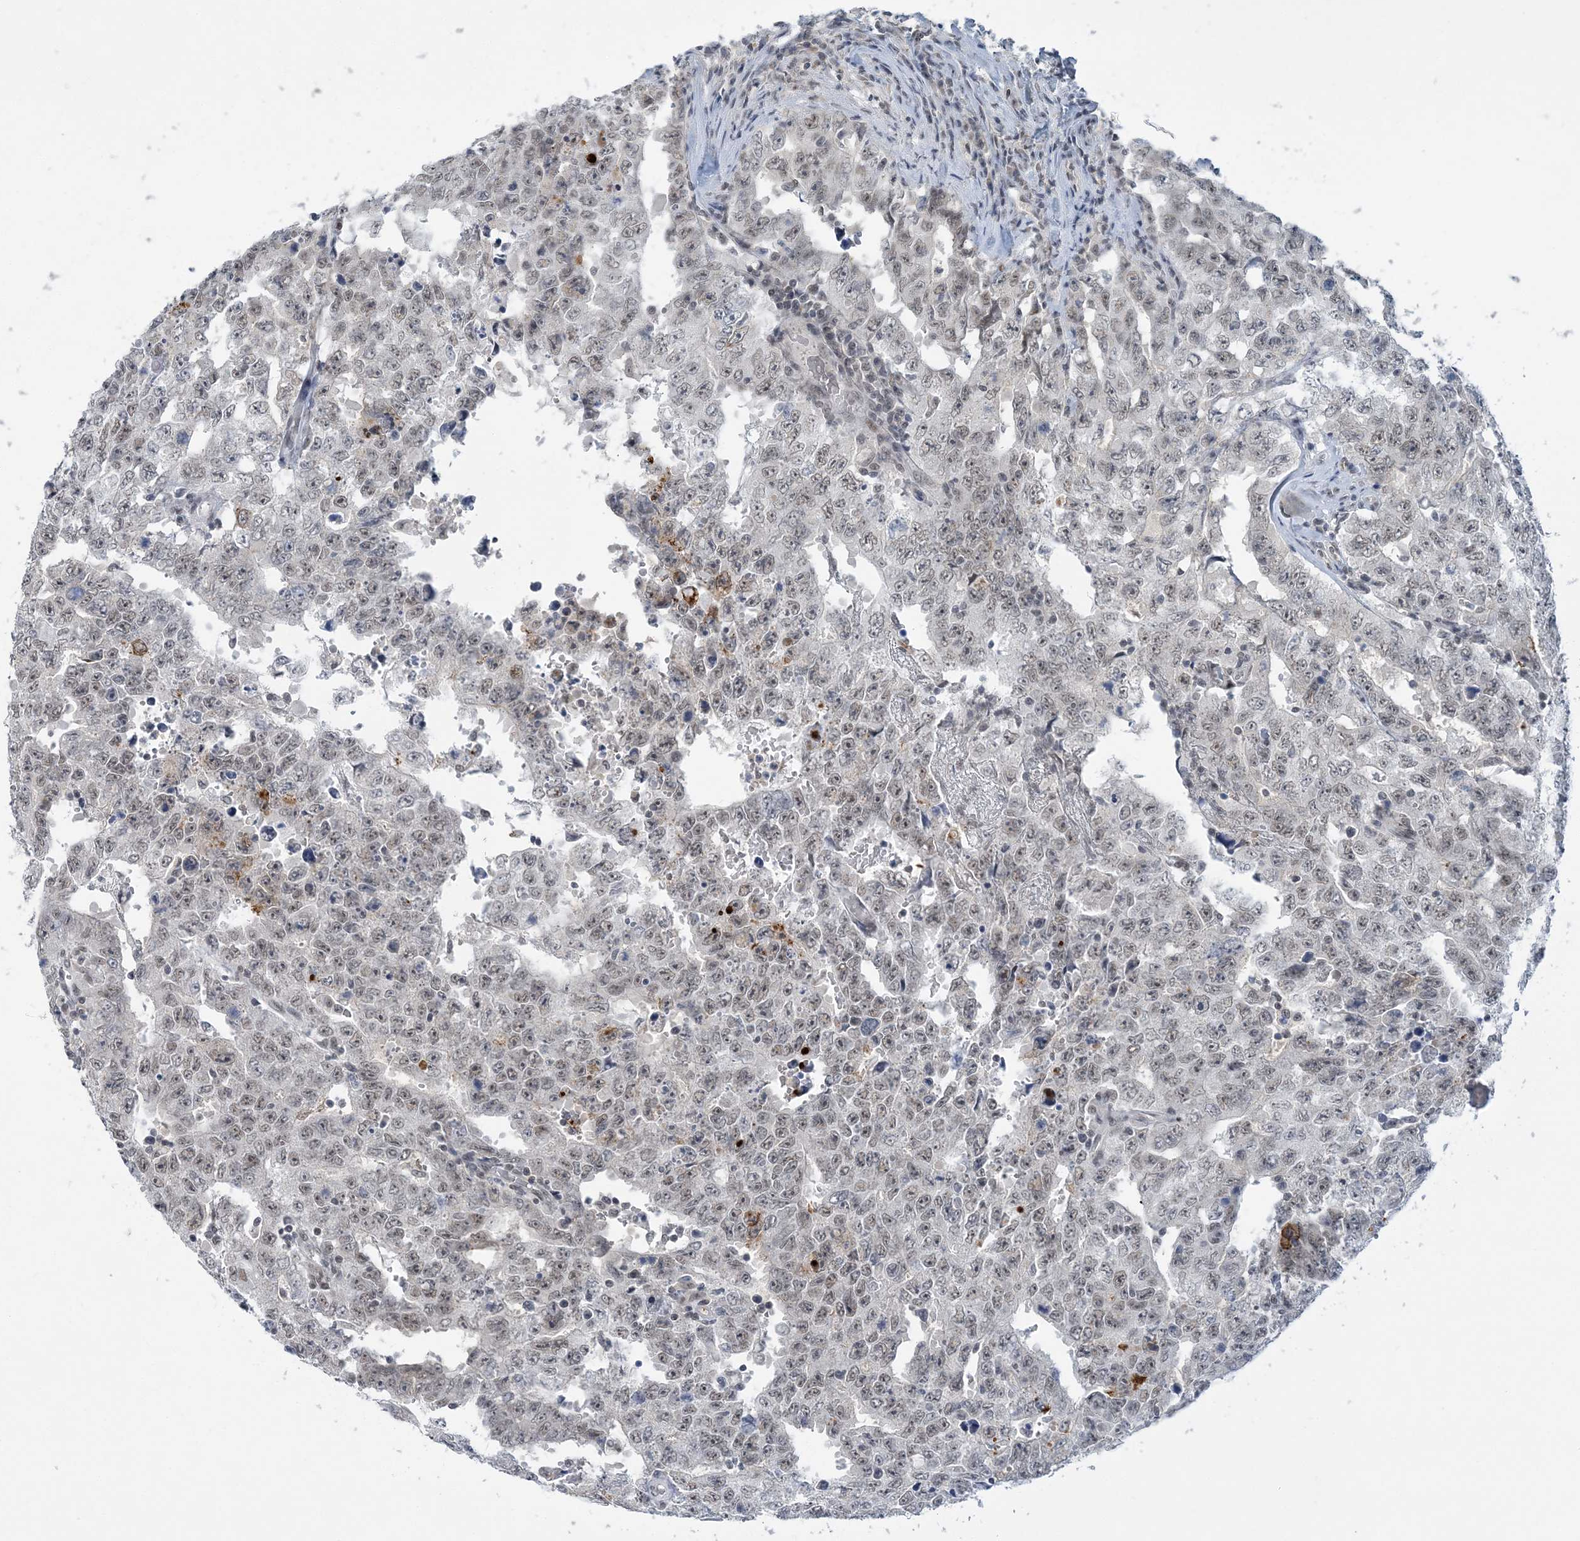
{"staining": {"intensity": "weak", "quantity": ">75%", "location": "nuclear"}, "tissue": "testis cancer", "cell_type": "Tumor cells", "image_type": "cancer", "snomed": [{"axis": "morphology", "description": "Seminoma, NOS"}, {"axis": "morphology", "description": "Carcinoma, Embryonal, NOS"}, {"axis": "topography", "description": "Testis"}], "caption": "This is a micrograph of IHC staining of testis cancer (seminoma), which shows weak staining in the nuclear of tumor cells.", "gene": "KMT2D", "patient": {"sex": "male", "age": 43}}